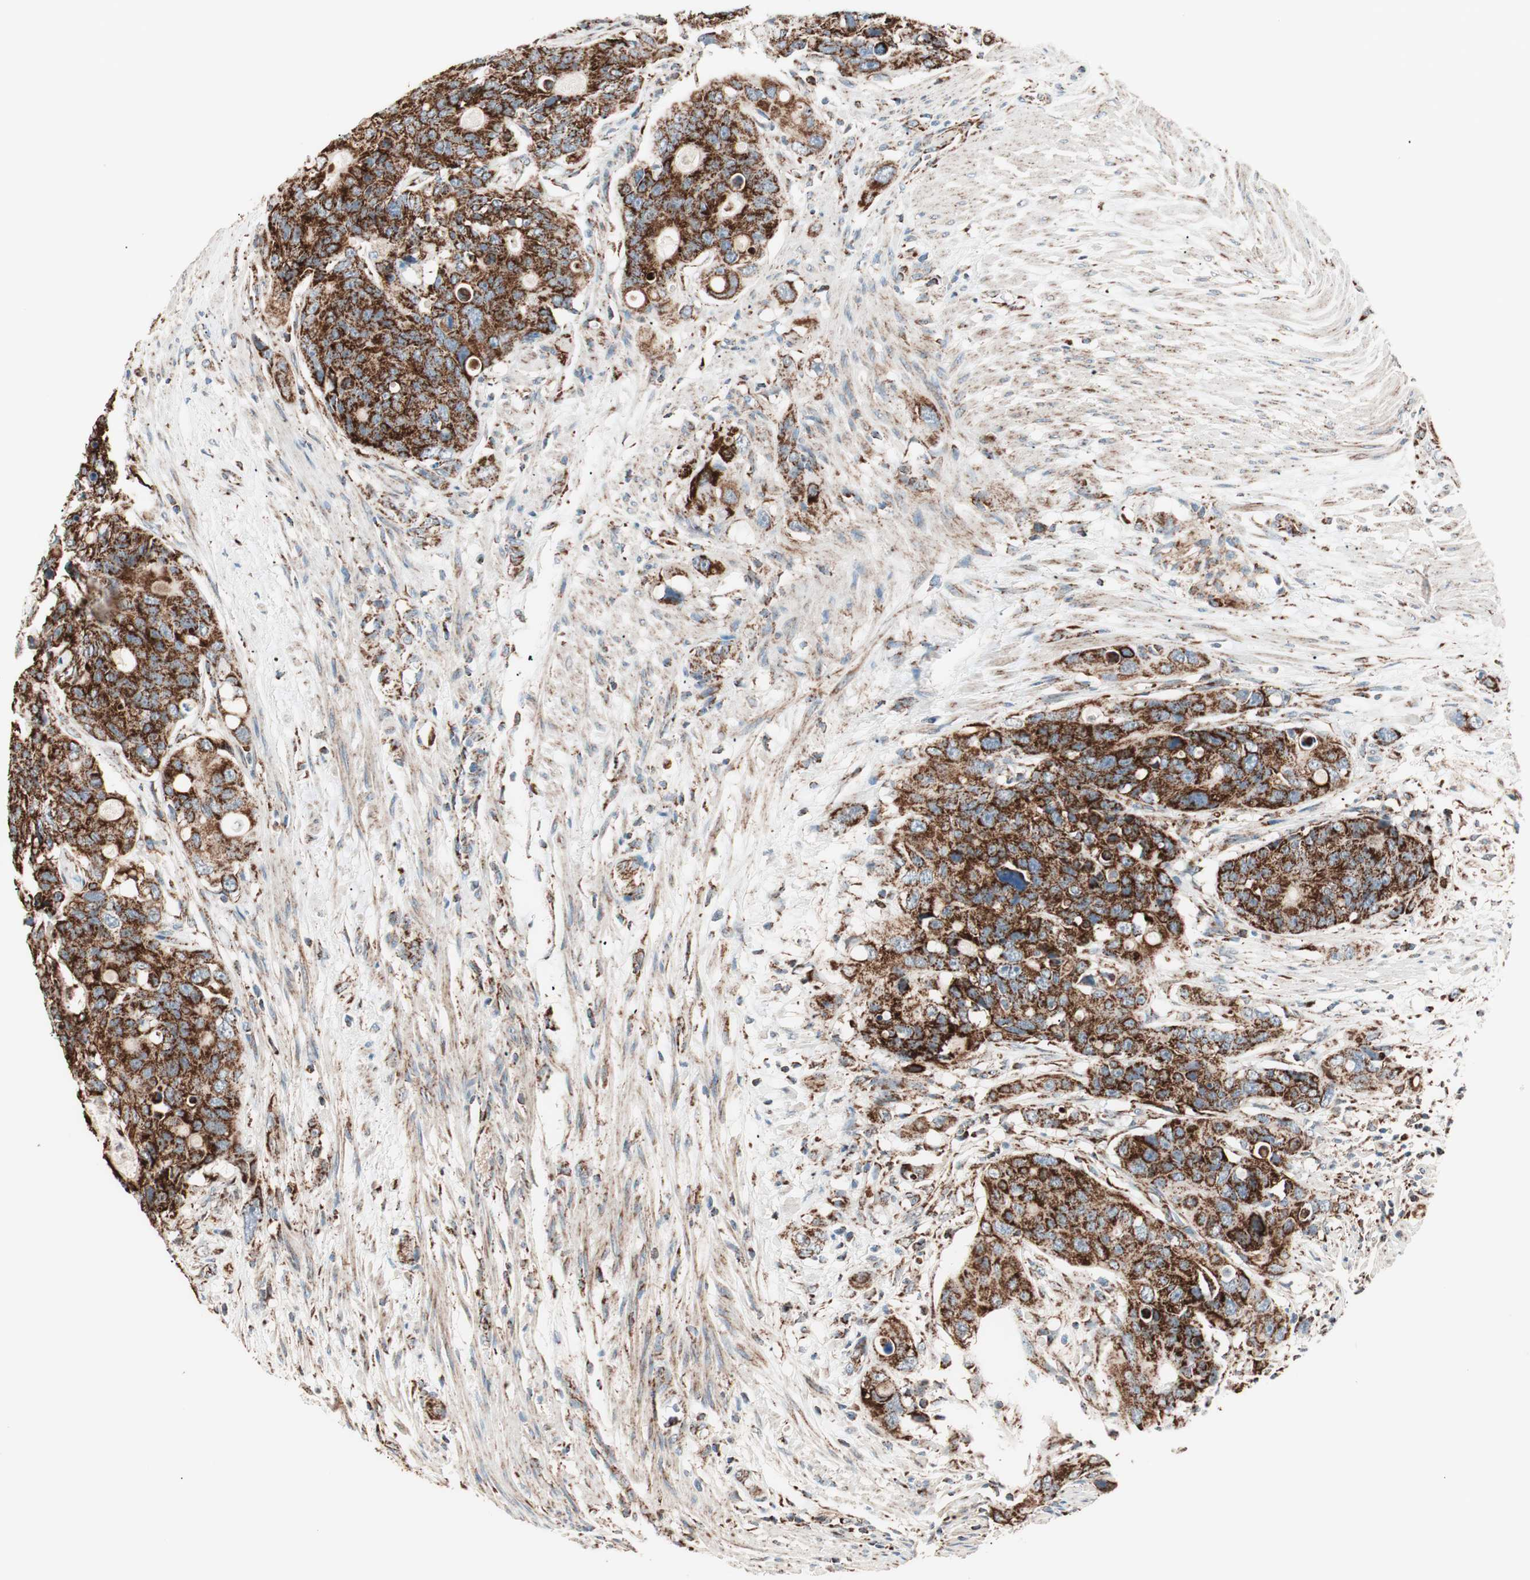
{"staining": {"intensity": "strong", "quantity": ">75%", "location": "cytoplasmic/membranous"}, "tissue": "colorectal cancer", "cell_type": "Tumor cells", "image_type": "cancer", "snomed": [{"axis": "morphology", "description": "Adenocarcinoma, NOS"}, {"axis": "topography", "description": "Colon"}], "caption": "Tumor cells exhibit strong cytoplasmic/membranous positivity in approximately >75% of cells in adenocarcinoma (colorectal).", "gene": "TOMM22", "patient": {"sex": "female", "age": 57}}